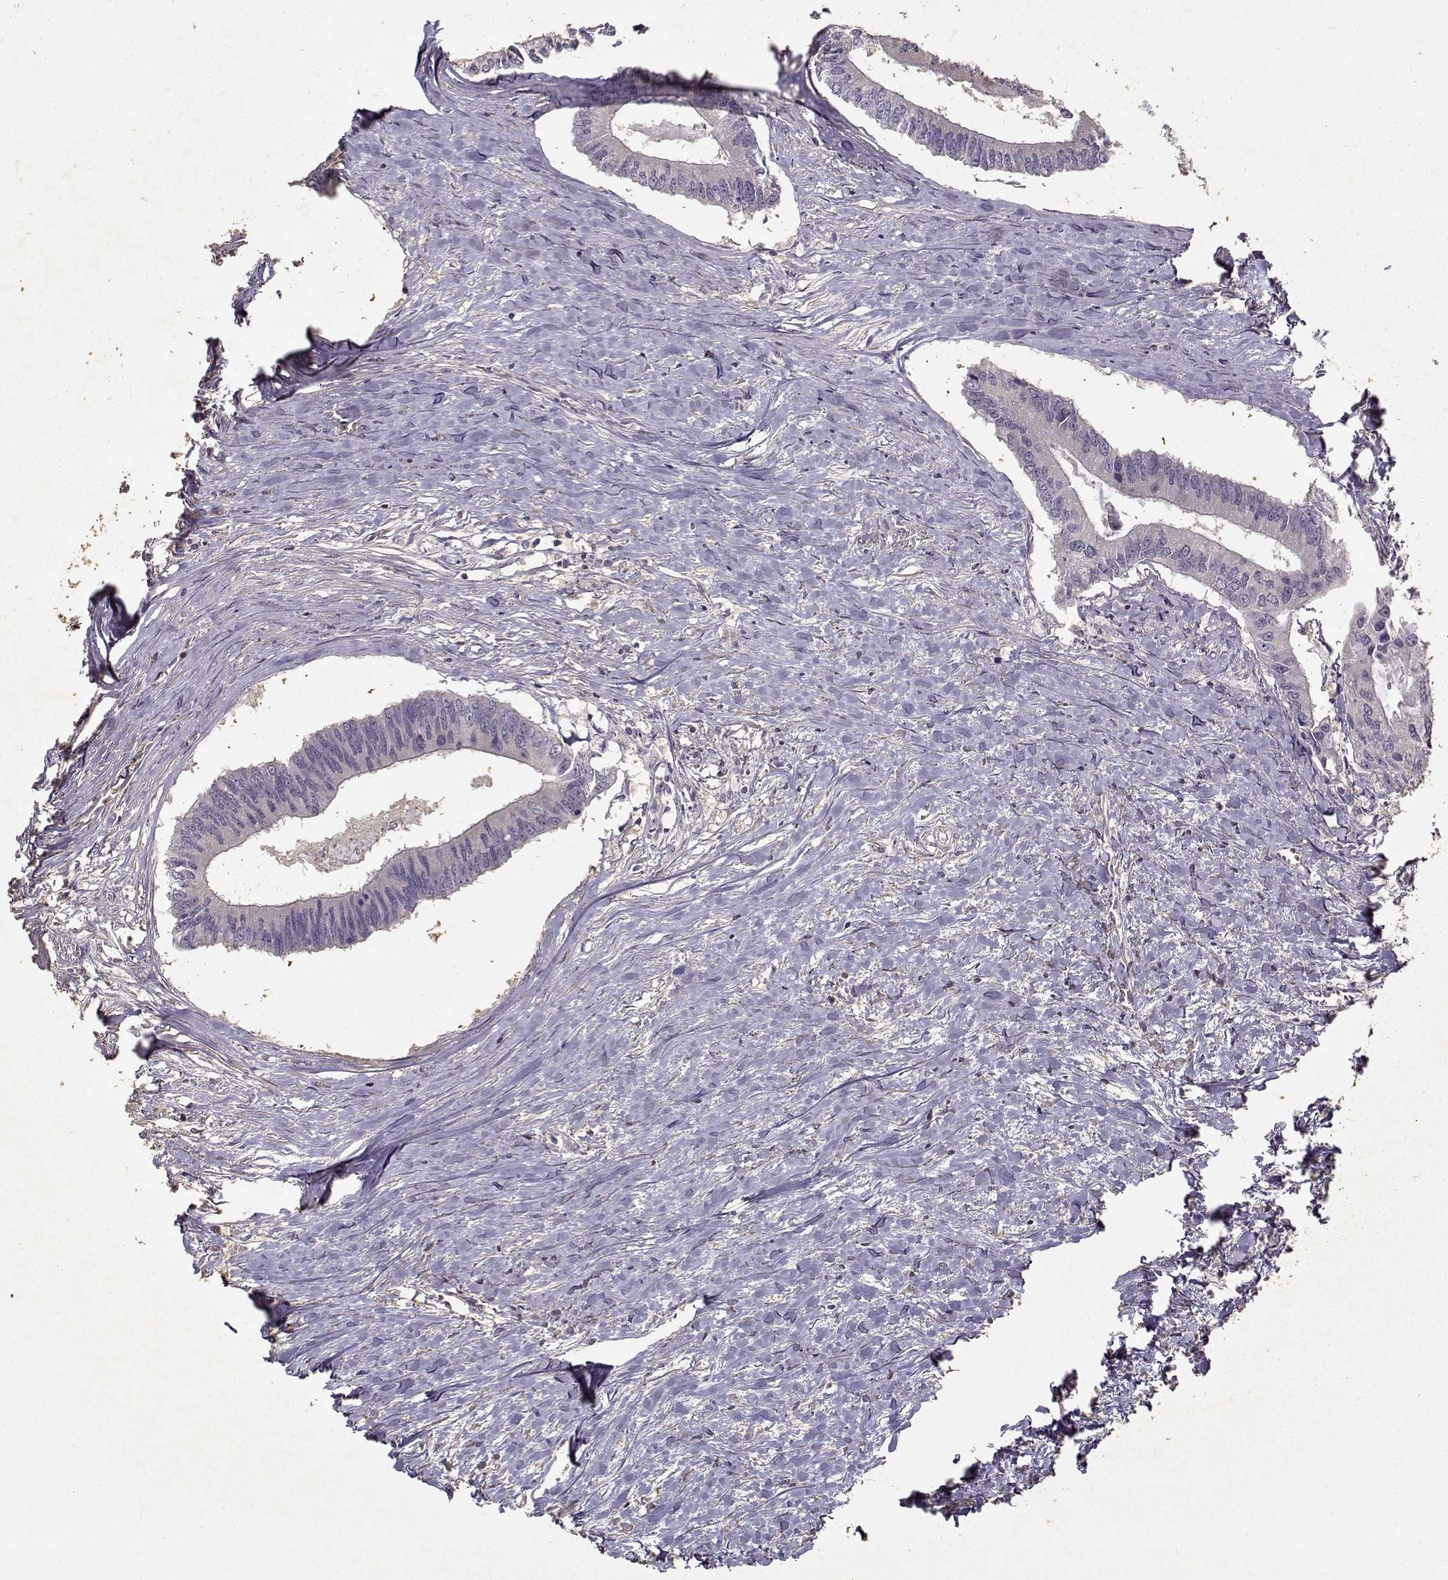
{"staining": {"intensity": "negative", "quantity": "none", "location": "none"}, "tissue": "colorectal cancer", "cell_type": "Tumor cells", "image_type": "cancer", "snomed": [{"axis": "morphology", "description": "Adenocarcinoma, NOS"}, {"axis": "topography", "description": "Colon"}], "caption": "High magnification brightfield microscopy of colorectal adenocarcinoma stained with DAB (brown) and counterstained with hematoxylin (blue): tumor cells show no significant staining. The staining is performed using DAB brown chromogen with nuclei counter-stained in using hematoxylin.", "gene": "UROC1", "patient": {"sex": "male", "age": 53}}